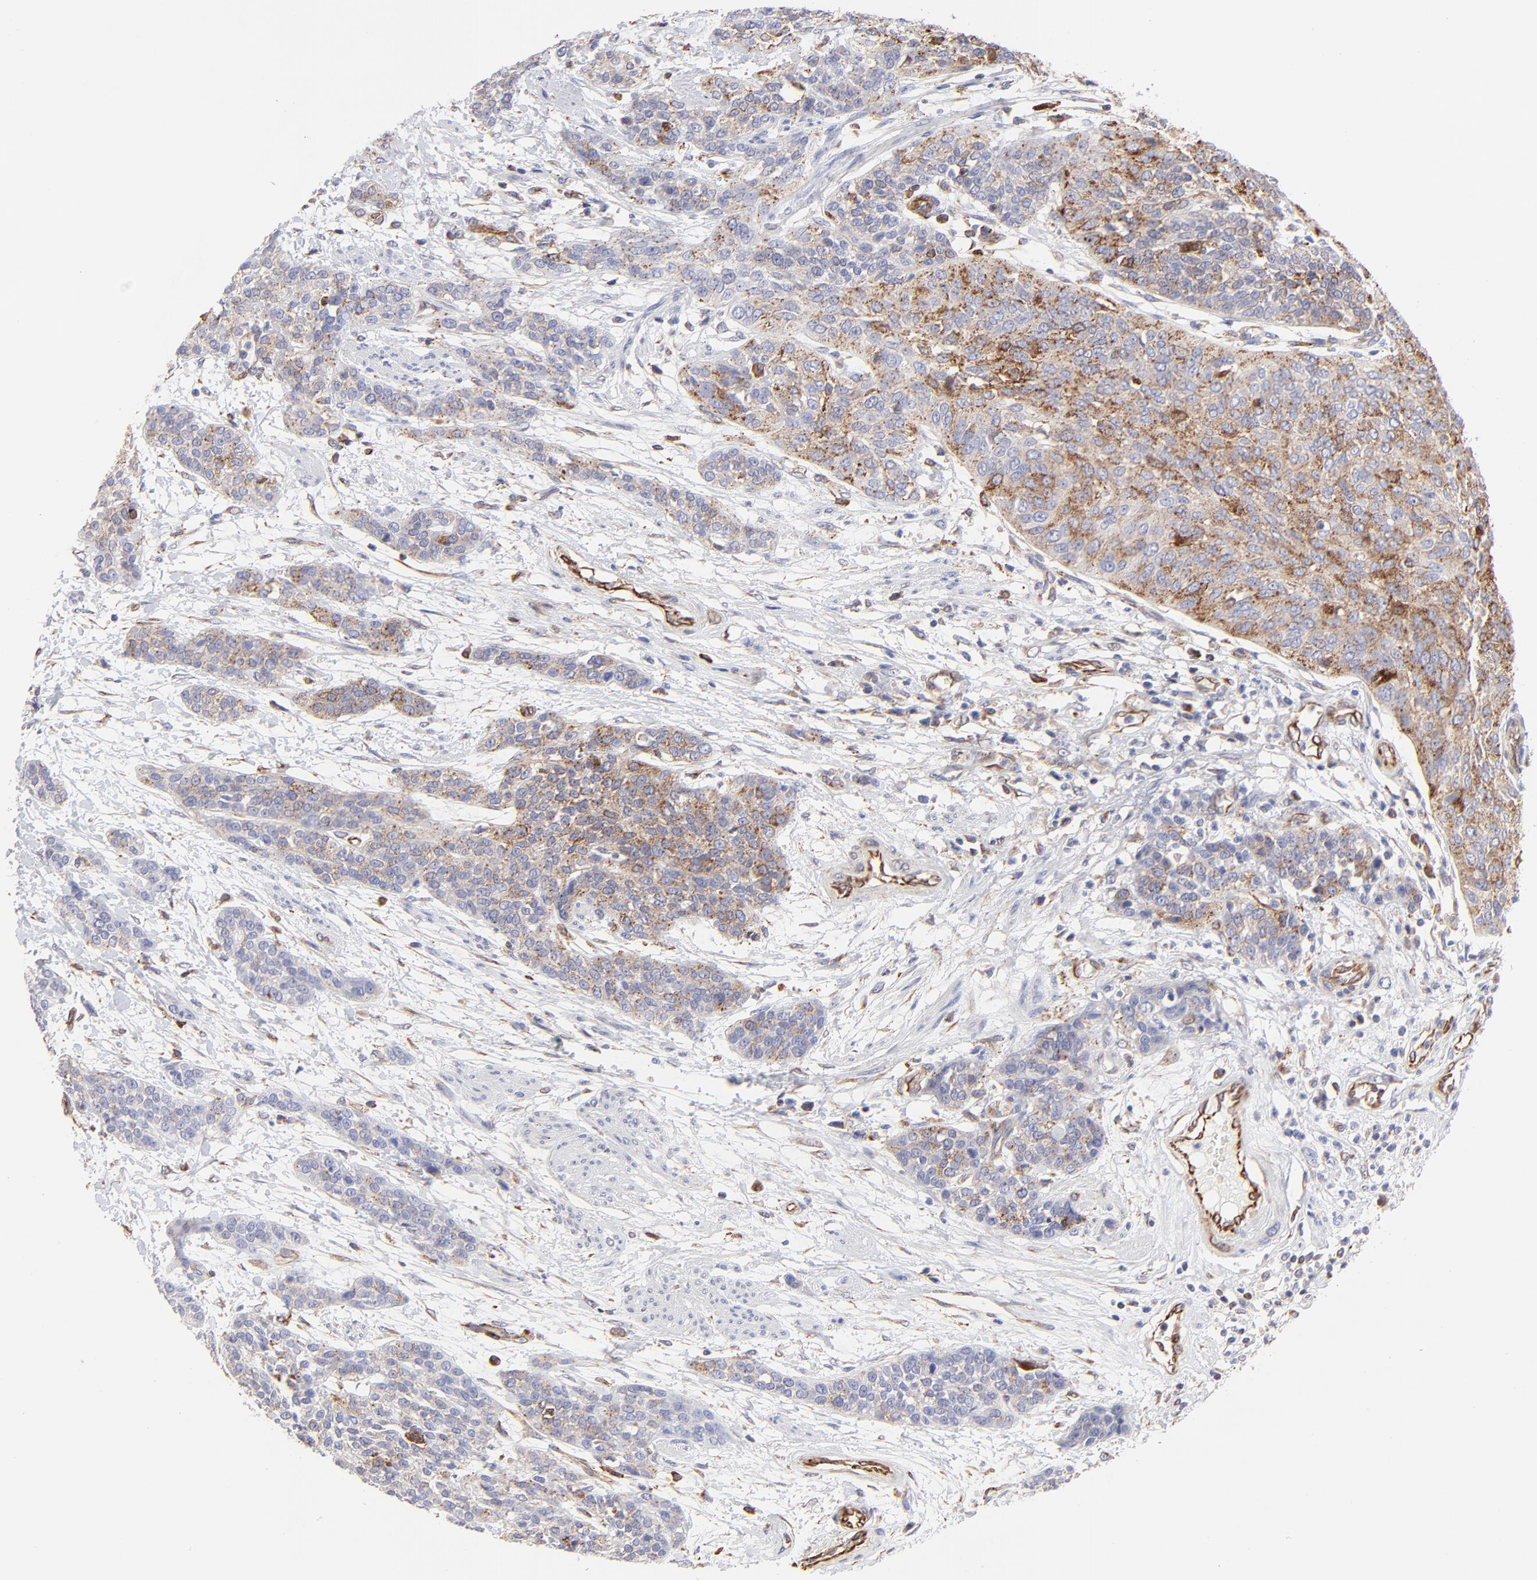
{"staining": {"intensity": "moderate", "quantity": "25%-75%", "location": "cytoplasmic/membranous"}, "tissue": "urothelial cancer", "cell_type": "Tumor cells", "image_type": "cancer", "snomed": [{"axis": "morphology", "description": "Urothelial carcinoma, High grade"}, {"axis": "topography", "description": "Urinary bladder"}], "caption": "This image shows IHC staining of human urothelial cancer, with medium moderate cytoplasmic/membranous positivity in about 25%-75% of tumor cells.", "gene": "COX8C", "patient": {"sex": "male", "age": 56}}